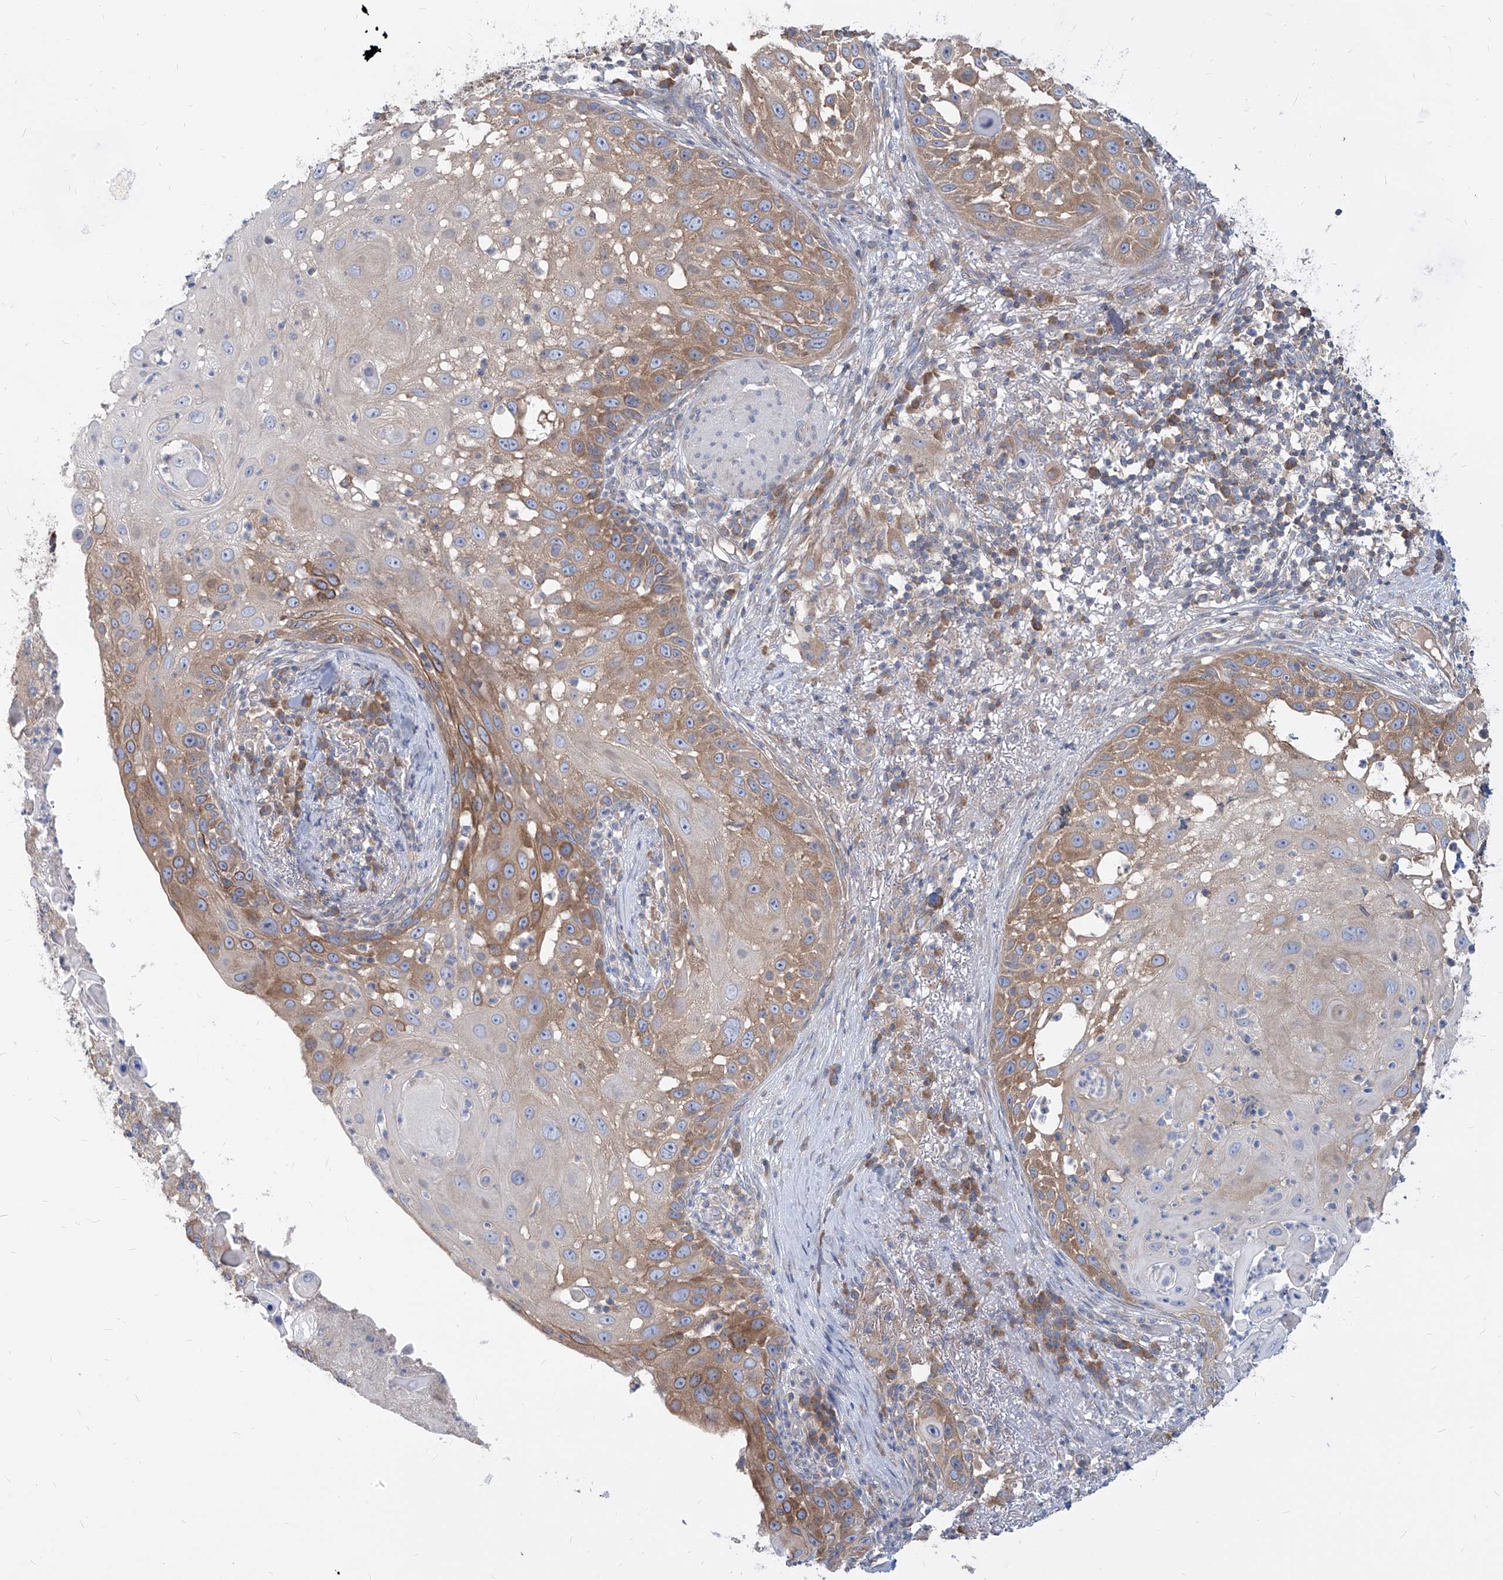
{"staining": {"intensity": "moderate", "quantity": "25%-75%", "location": "cytoplasmic/membranous"}, "tissue": "skin cancer", "cell_type": "Tumor cells", "image_type": "cancer", "snomed": [{"axis": "morphology", "description": "Squamous cell carcinoma, NOS"}, {"axis": "topography", "description": "Skin"}], "caption": "This histopathology image reveals skin cancer (squamous cell carcinoma) stained with immunohistochemistry (IHC) to label a protein in brown. The cytoplasmic/membranous of tumor cells show moderate positivity for the protein. Nuclei are counter-stained blue.", "gene": "FAM83B", "patient": {"sex": "female", "age": 44}}